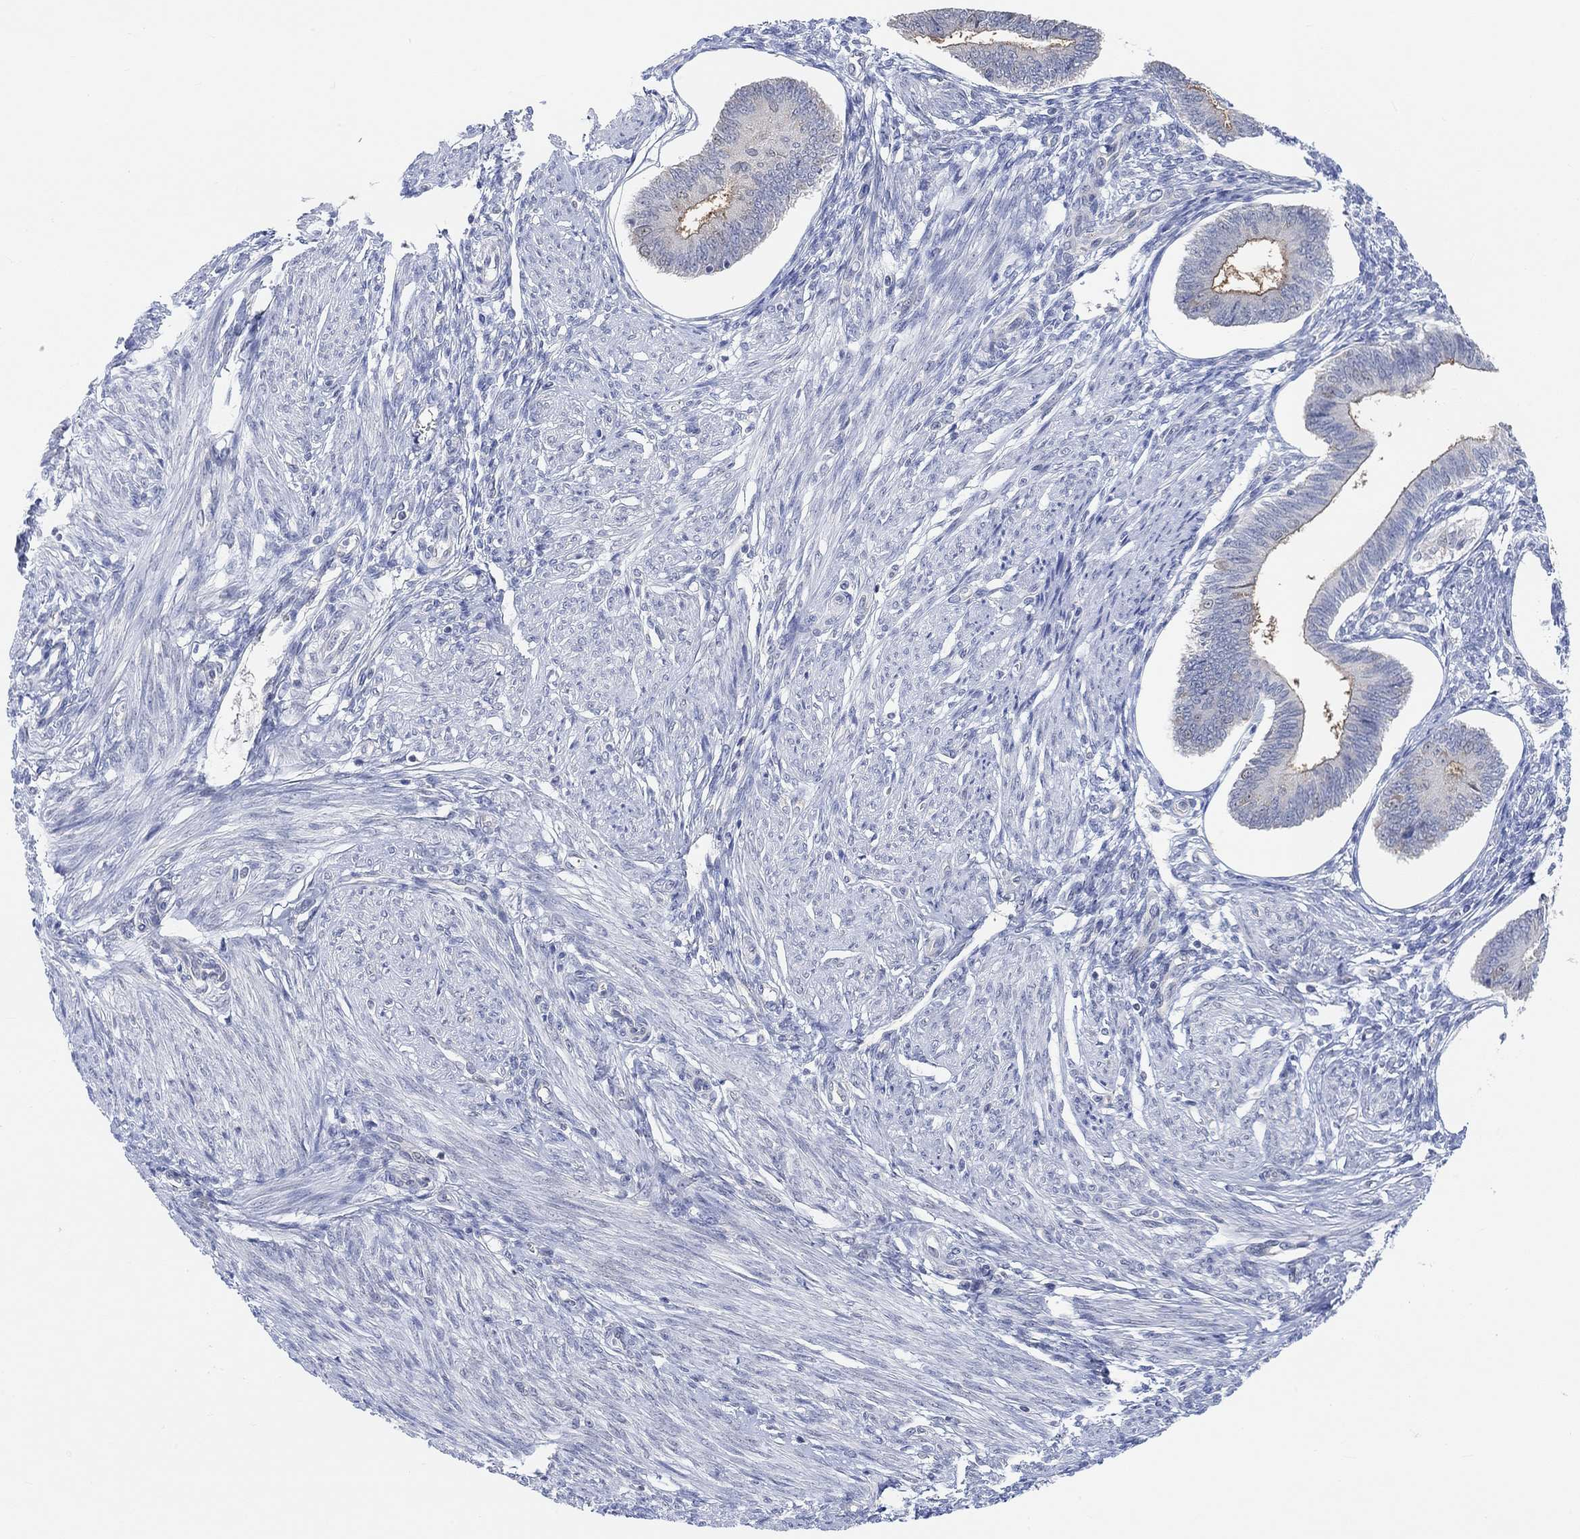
{"staining": {"intensity": "negative", "quantity": "none", "location": "none"}, "tissue": "endometrium", "cell_type": "Cells in endometrial stroma", "image_type": "normal", "snomed": [{"axis": "morphology", "description": "Normal tissue, NOS"}, {"axis": "topography", "description": "Endometrium"}], "caption": "High magnification brightfield microscopy of benign endometrium stained with DAB (3,3'-diaminobenzidine) (brown) and counterstained with hematoxylin (blue): cells in endometrial stroma show no significant positivity.", "gene": "MUC1", "patient": {"sex": "female", "age": 42}}